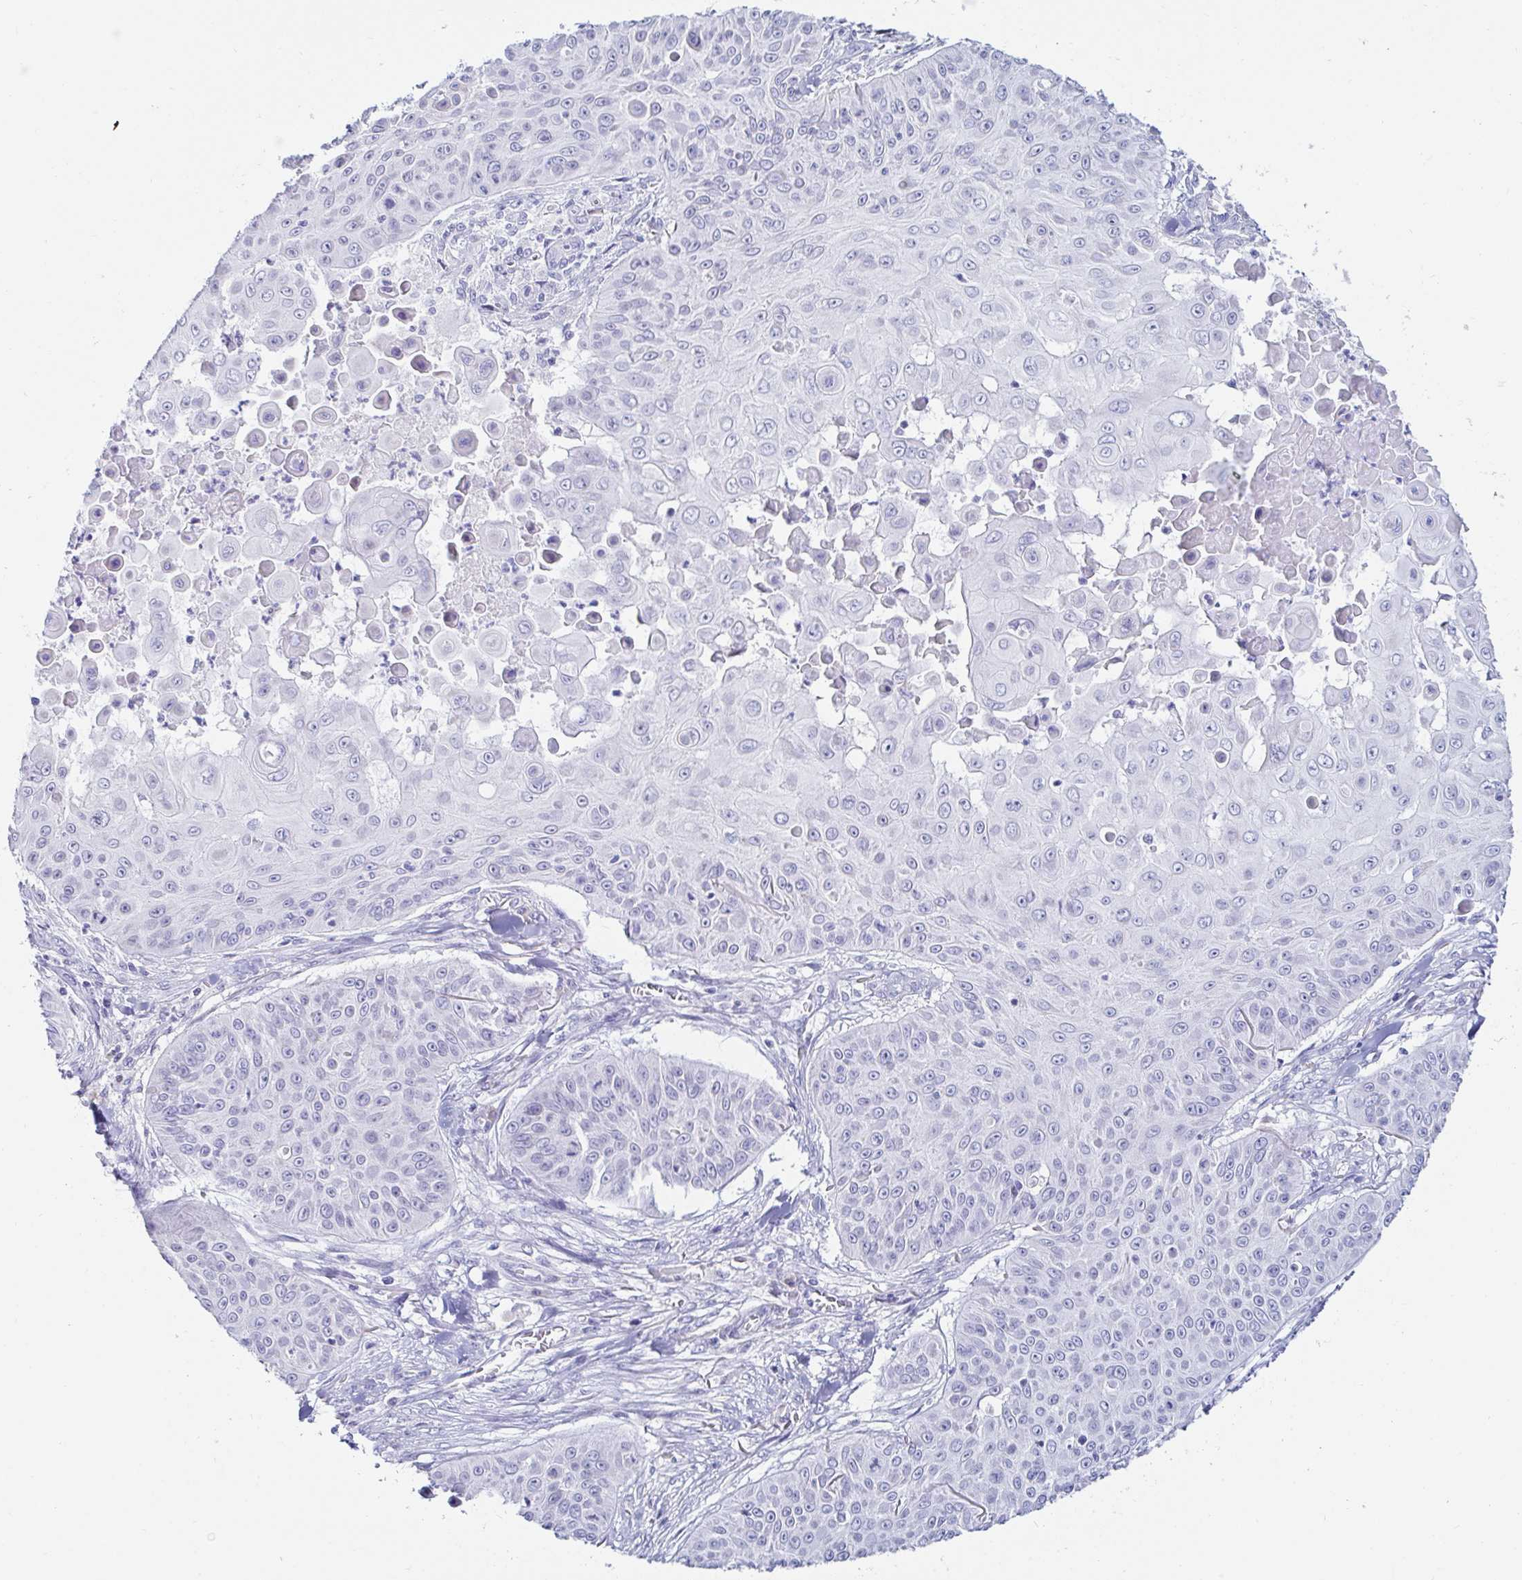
{"staining": {"intensity": "negative", "quantity": "none", "location": "none"}, "tissue": "skin cancer", "cell_type": "Tumor cells", "image_type": "cancer", "snomed": [{"axis": "morphology", "description": "Squamous cell carcinoma, NOS"}, {"axis": "topography", "description": "Skin"}], "caption": "Skin cancer was stained to show a protein in brown. There is no significant expression in tumor cells.", "gene": "C4orf17", "patient": {"sex": "male", "age": 82}}